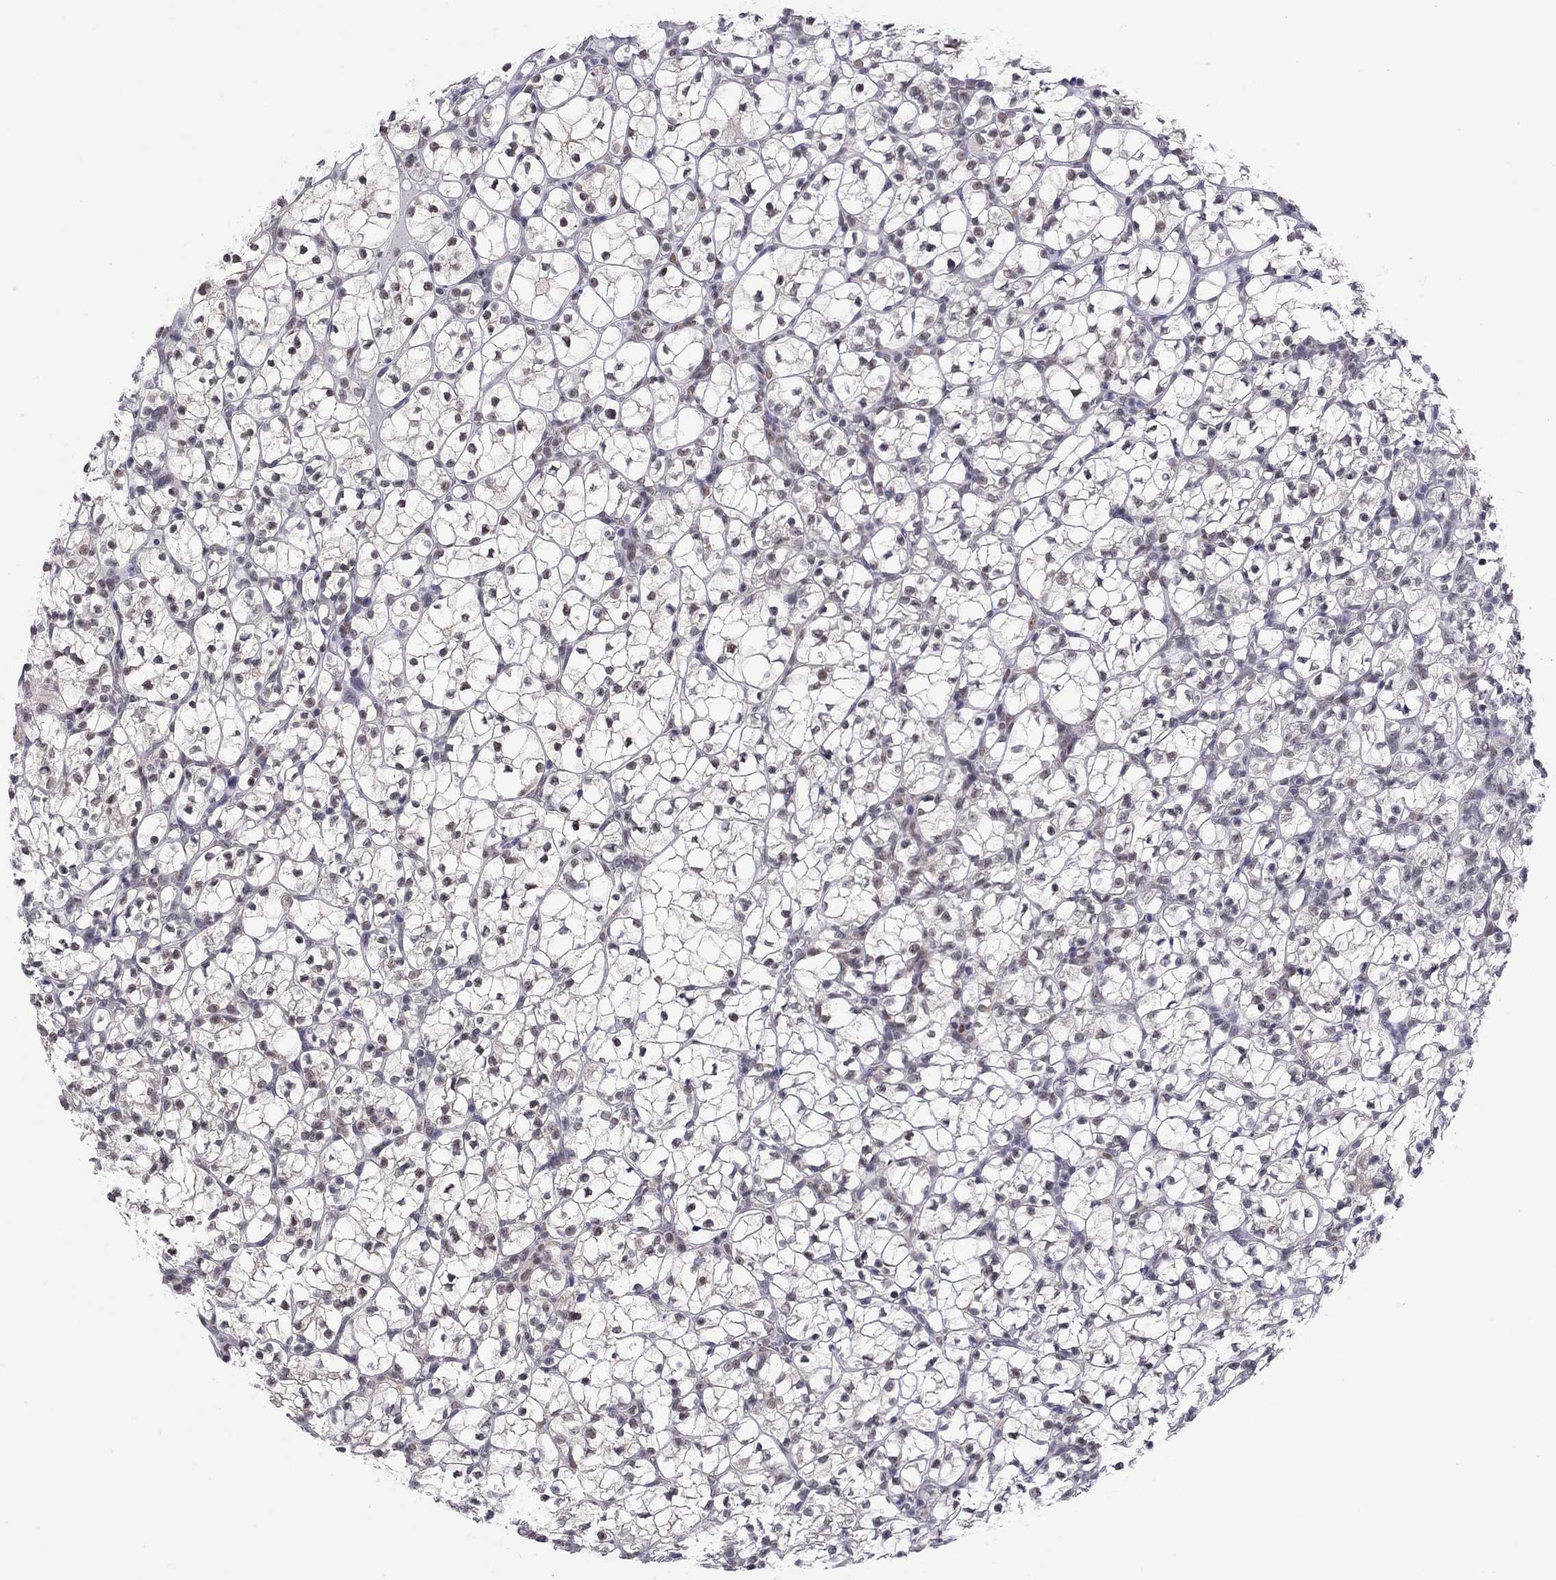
{"staining": {"intensity": "moderate", "quantity": "<25%", "location": "nuclear"}, "tissue": "renal cancer", "cell_type": "Tumor cells", "image_type": "cancer", "snomed": [{"axis": "morphology", "description": "Adenocarcinoma, NOS"}, {"axis": "topography", "description": "Kidney"}], "caption": "Immunohistochemistry (IHC) staining of adenocarcinoma (renal), which exhibits low levels of moderate nuclear expression in about <25% of tumor cells indicating moderate nuclear protein staining. The staining was performed using DAB (brown) for protein detection and nuclei were counterstained in hematoxylin (blue).", "gene": "DOT1L", "patient": {"sex": "female", "age": 89}}